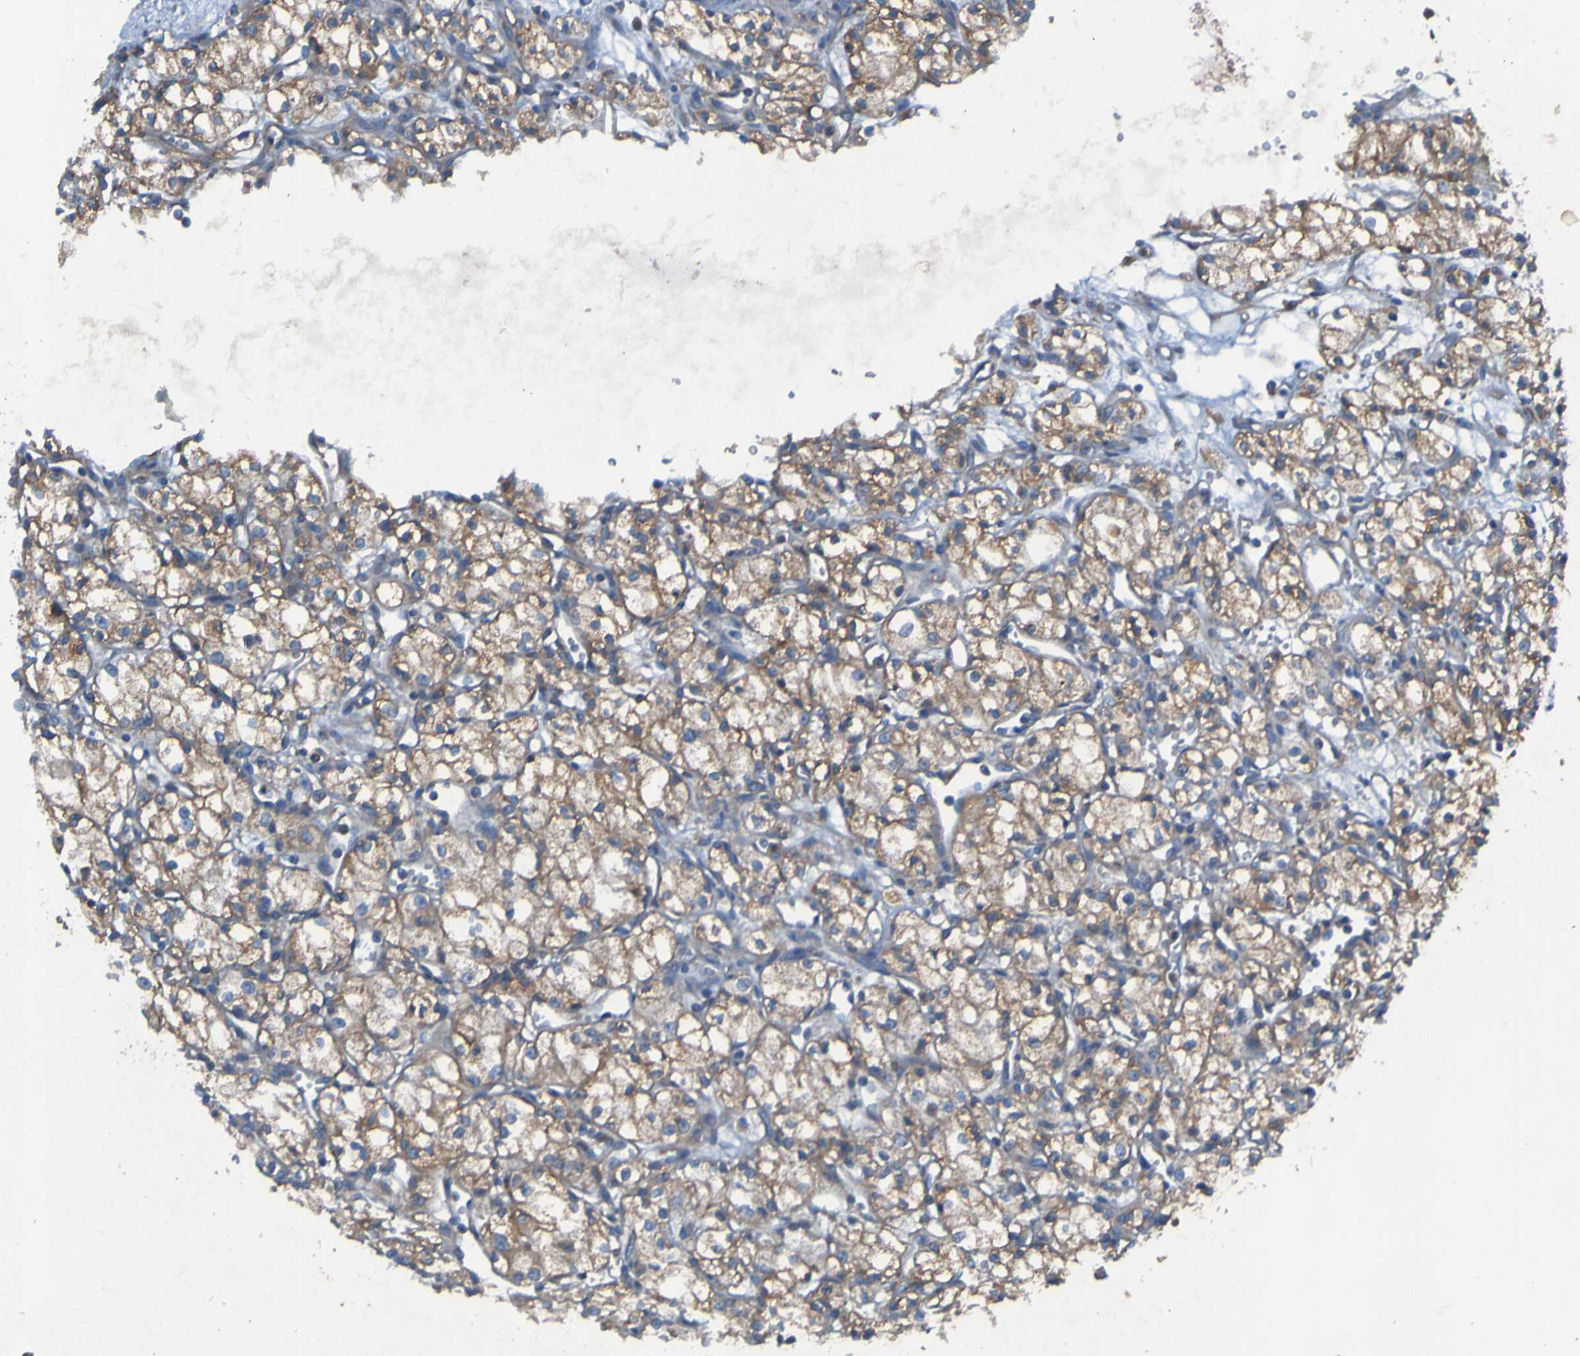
{"staining": {"intensity": "moderate", "quantity": ">75%", "location": "cytoplasmic/membranous"}, "tissue": "renal cancer", "cell_type": "Tumor cells", "image_type": "cancer", "snomed": [{"axis": "morphology", "description": "Normal tissue, NOS"}, {"axis": "morphology", "description": "Adenocarcinoma, NOS"}, {"axis": "topography", "description": "Kidney"}], "caption": "IHC histopathology image of neoplastic tissue: human adenocarcinoma (renal) stained using immunohistochemistry shows medium levels of moderate protein expression localized specifically in the cytoplasmic/membranous of tumor cells, appearing as a cytoplasmic/membranous brown color.", "gene": "RAB5B", "patient": {"sex": "male", "age": 59}}